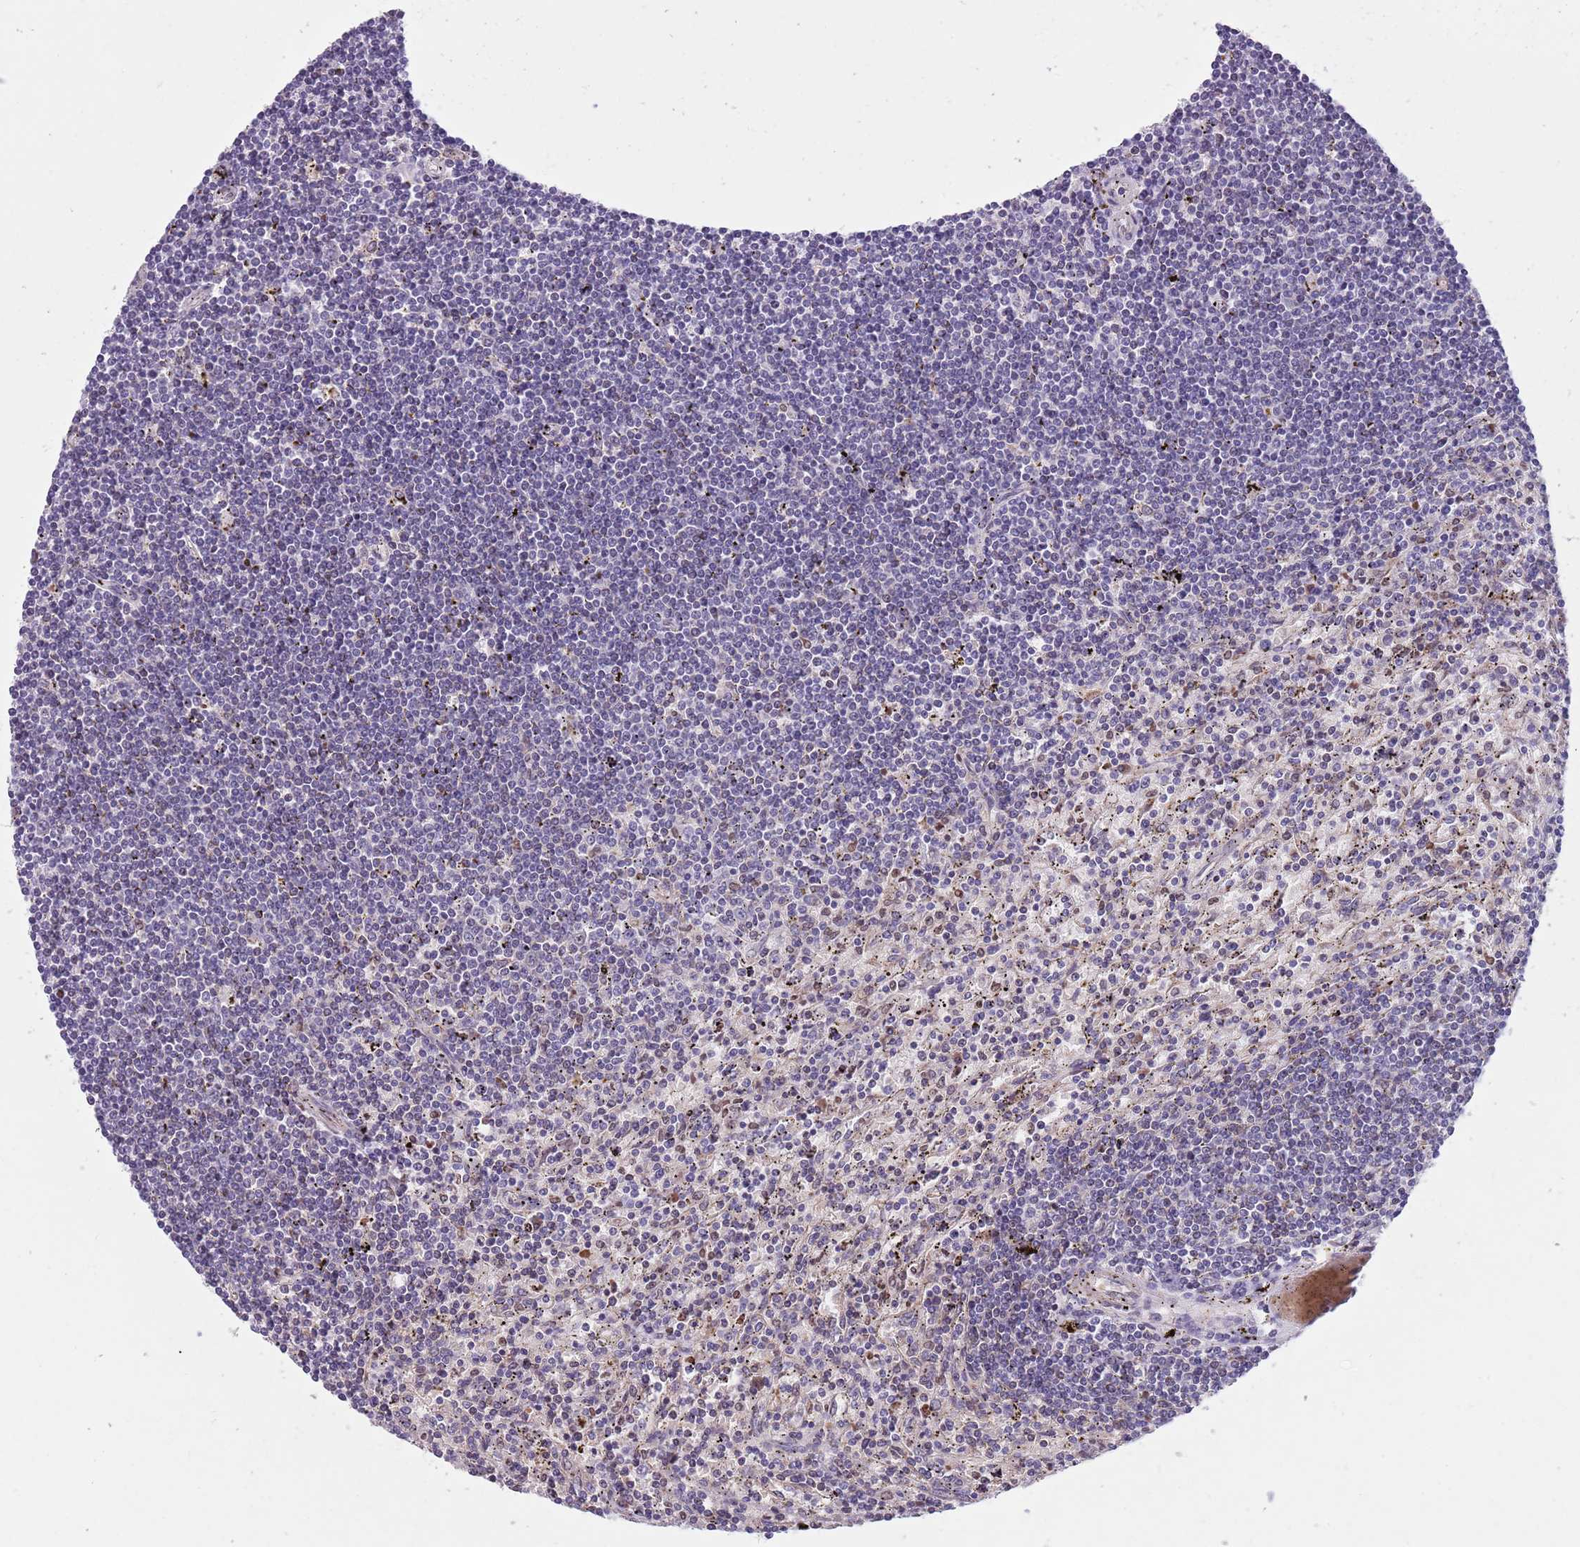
{"staining": {"intensity": "negative", "quantity": "none", "location": "none"}, "tissue": "lymphoma", "cell_type": "Tumor cells", "image_type": "cancer", "snomed": [{"axis": "morphology", "description": "Malignant lymphoma, non-Hodgkin's type, Low grade"}, {"axis": "topography", "description": "Spleen"}], "caption": "High power microscopy histopathology image of an immunohistochemistry histopathology image of malignant lymphoma, non-Hodgkin's type (low-grade), revealing no significant staining in tumor cells.", "gene": "ADCY7", "patient": {"sex": "male", "age": 76}}